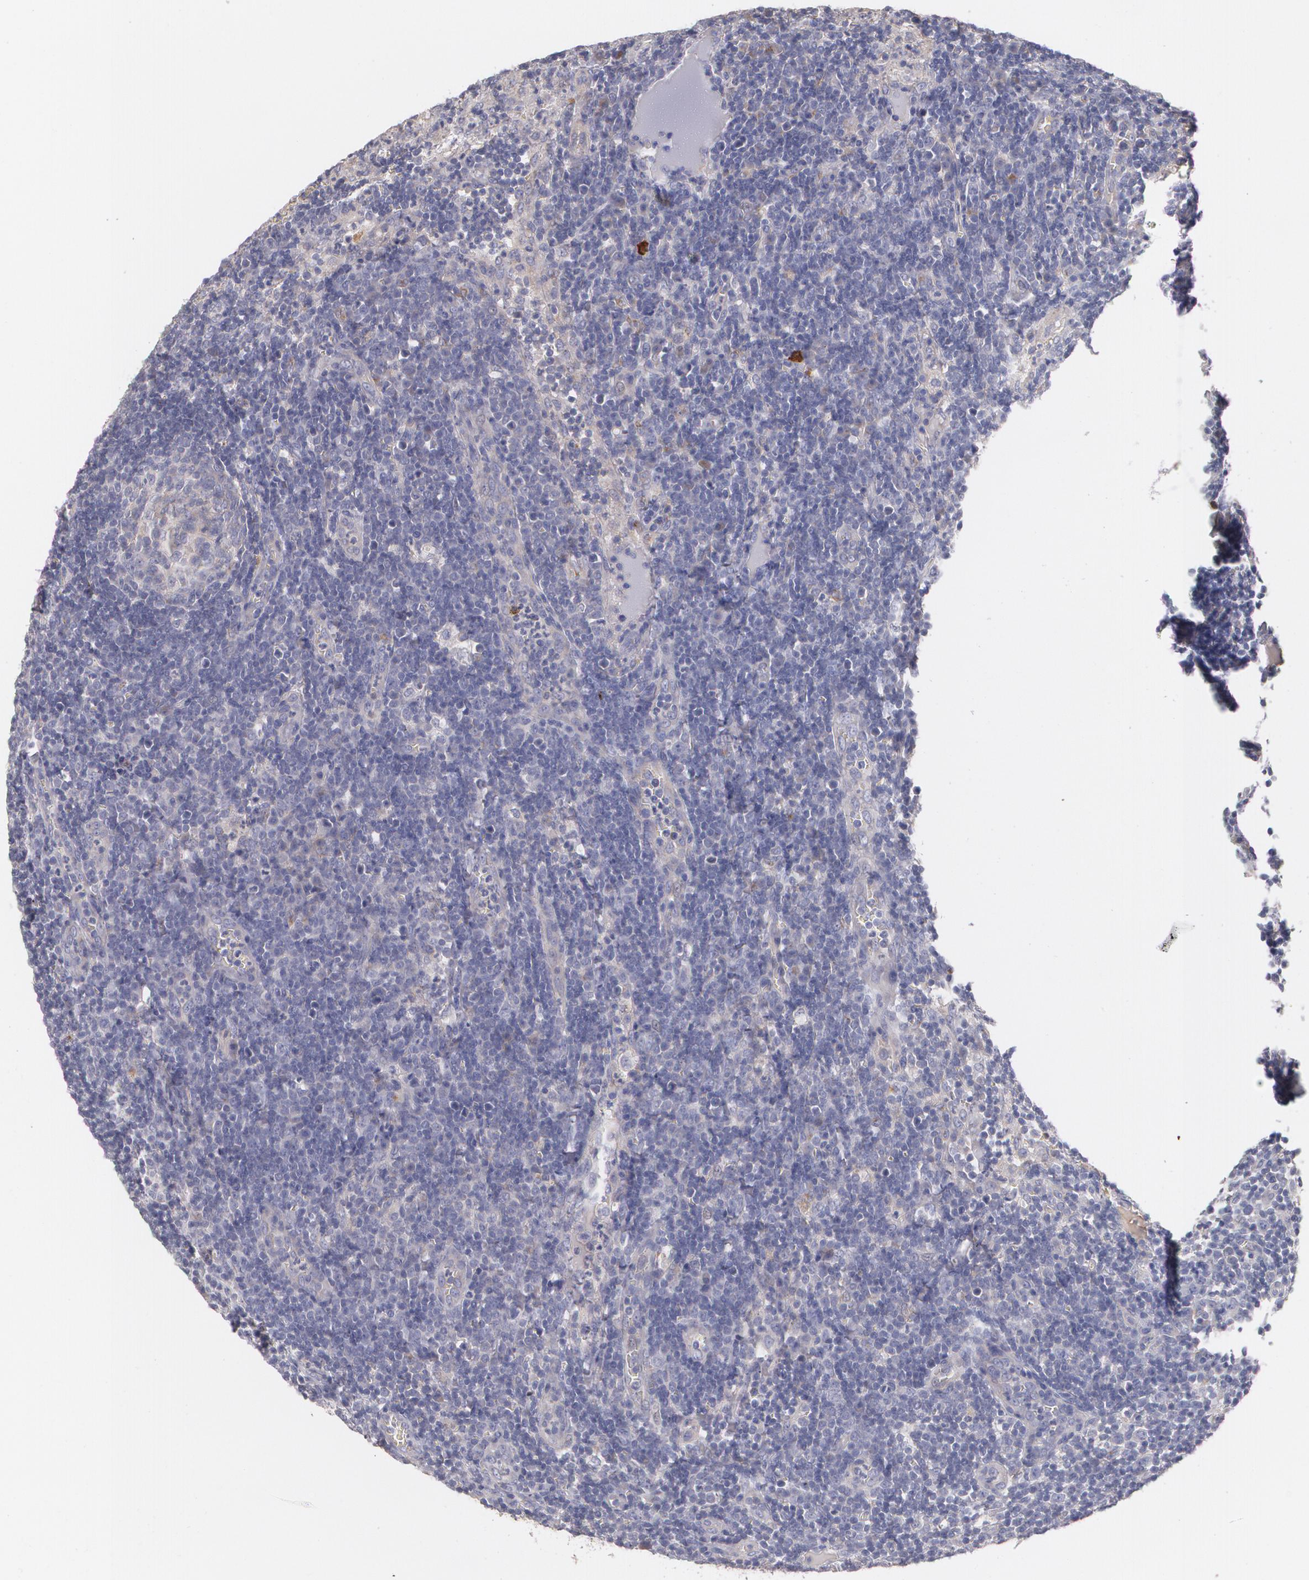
{"staining": {"intensity": "negative", "quantity": "none", "location": "none"}, "tissue": "lymph node", "cell_type": "Germinal center cells", "image_type": "normal", "snomed": [{"axis": "morphology", "description": "Normal tissue, NOS"}, {"axis": "morphology", "description": "Inflammation, NOS"}, {"axis": "topography", "description": "Lymph node"}, {"axis": "topography", "description": "Salivary gland"}], "caption": "Immunohistochemistry (IHC) photomicrograph of normal lymph node stained for a protein (brown), which displays no positivity in germinal center cells.", "gene": "FBLN1", "patient": {"sex": "male", "age": 3}}